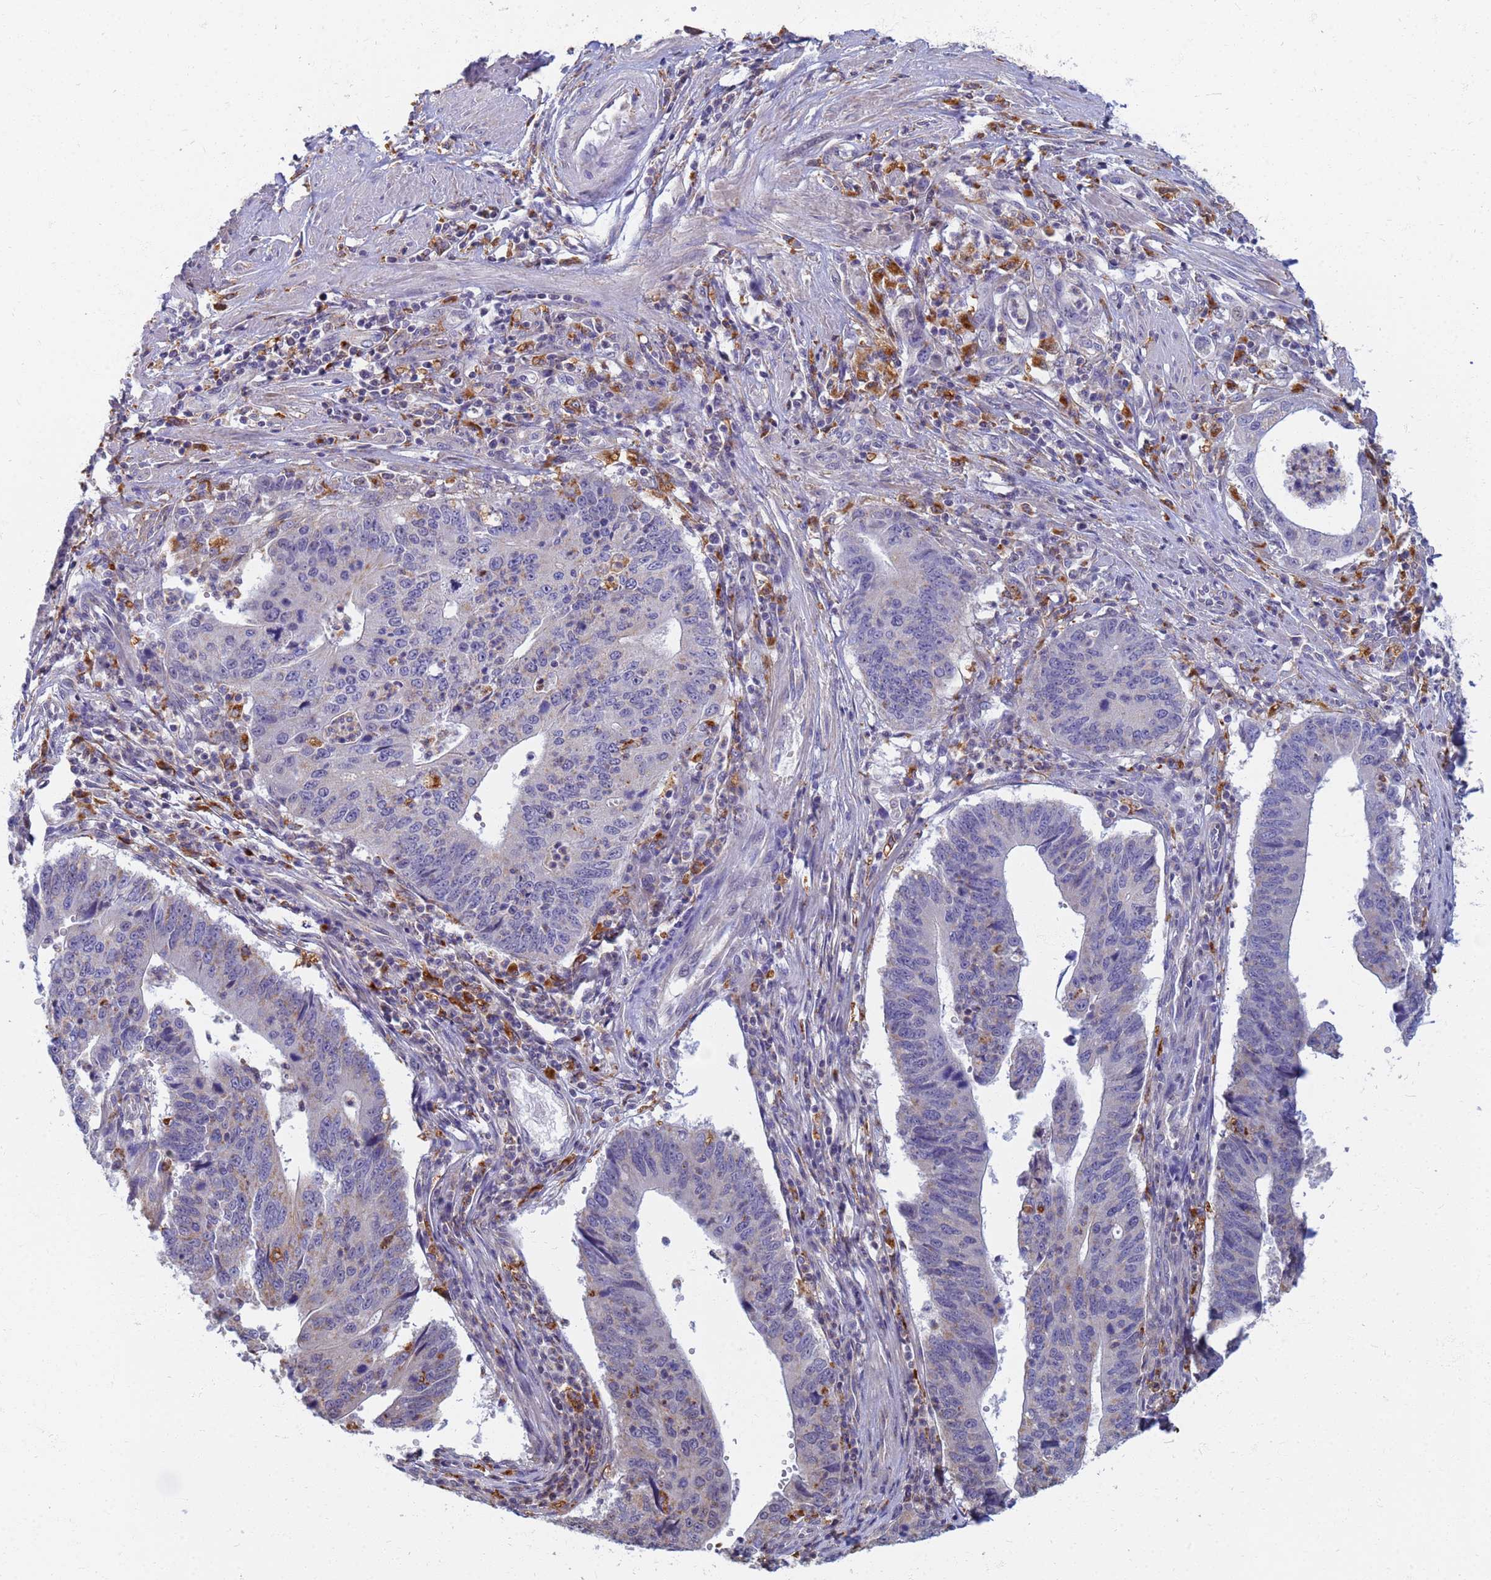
{"staining": {"intensity": "negative", "quantity": "none", "location": "none"}, "tissue": "stomach cancer", "cell_type": "Tumor cells", "image_type": "cancer", "snomed": [{"axis": "morphology", "description": "Adenocarcinoma, NOS"}, {"axis": "topography", "description": "Stomach"}], "caption": "DAB (3,3'-diaminobenzidine) immunohistochemical staining of stomach cancer (adenocarcinoma) reveals no significant expression in tumor cells.", "gene": "ATP6V1E1", "patient": {"sex": "male", "age": 59}}